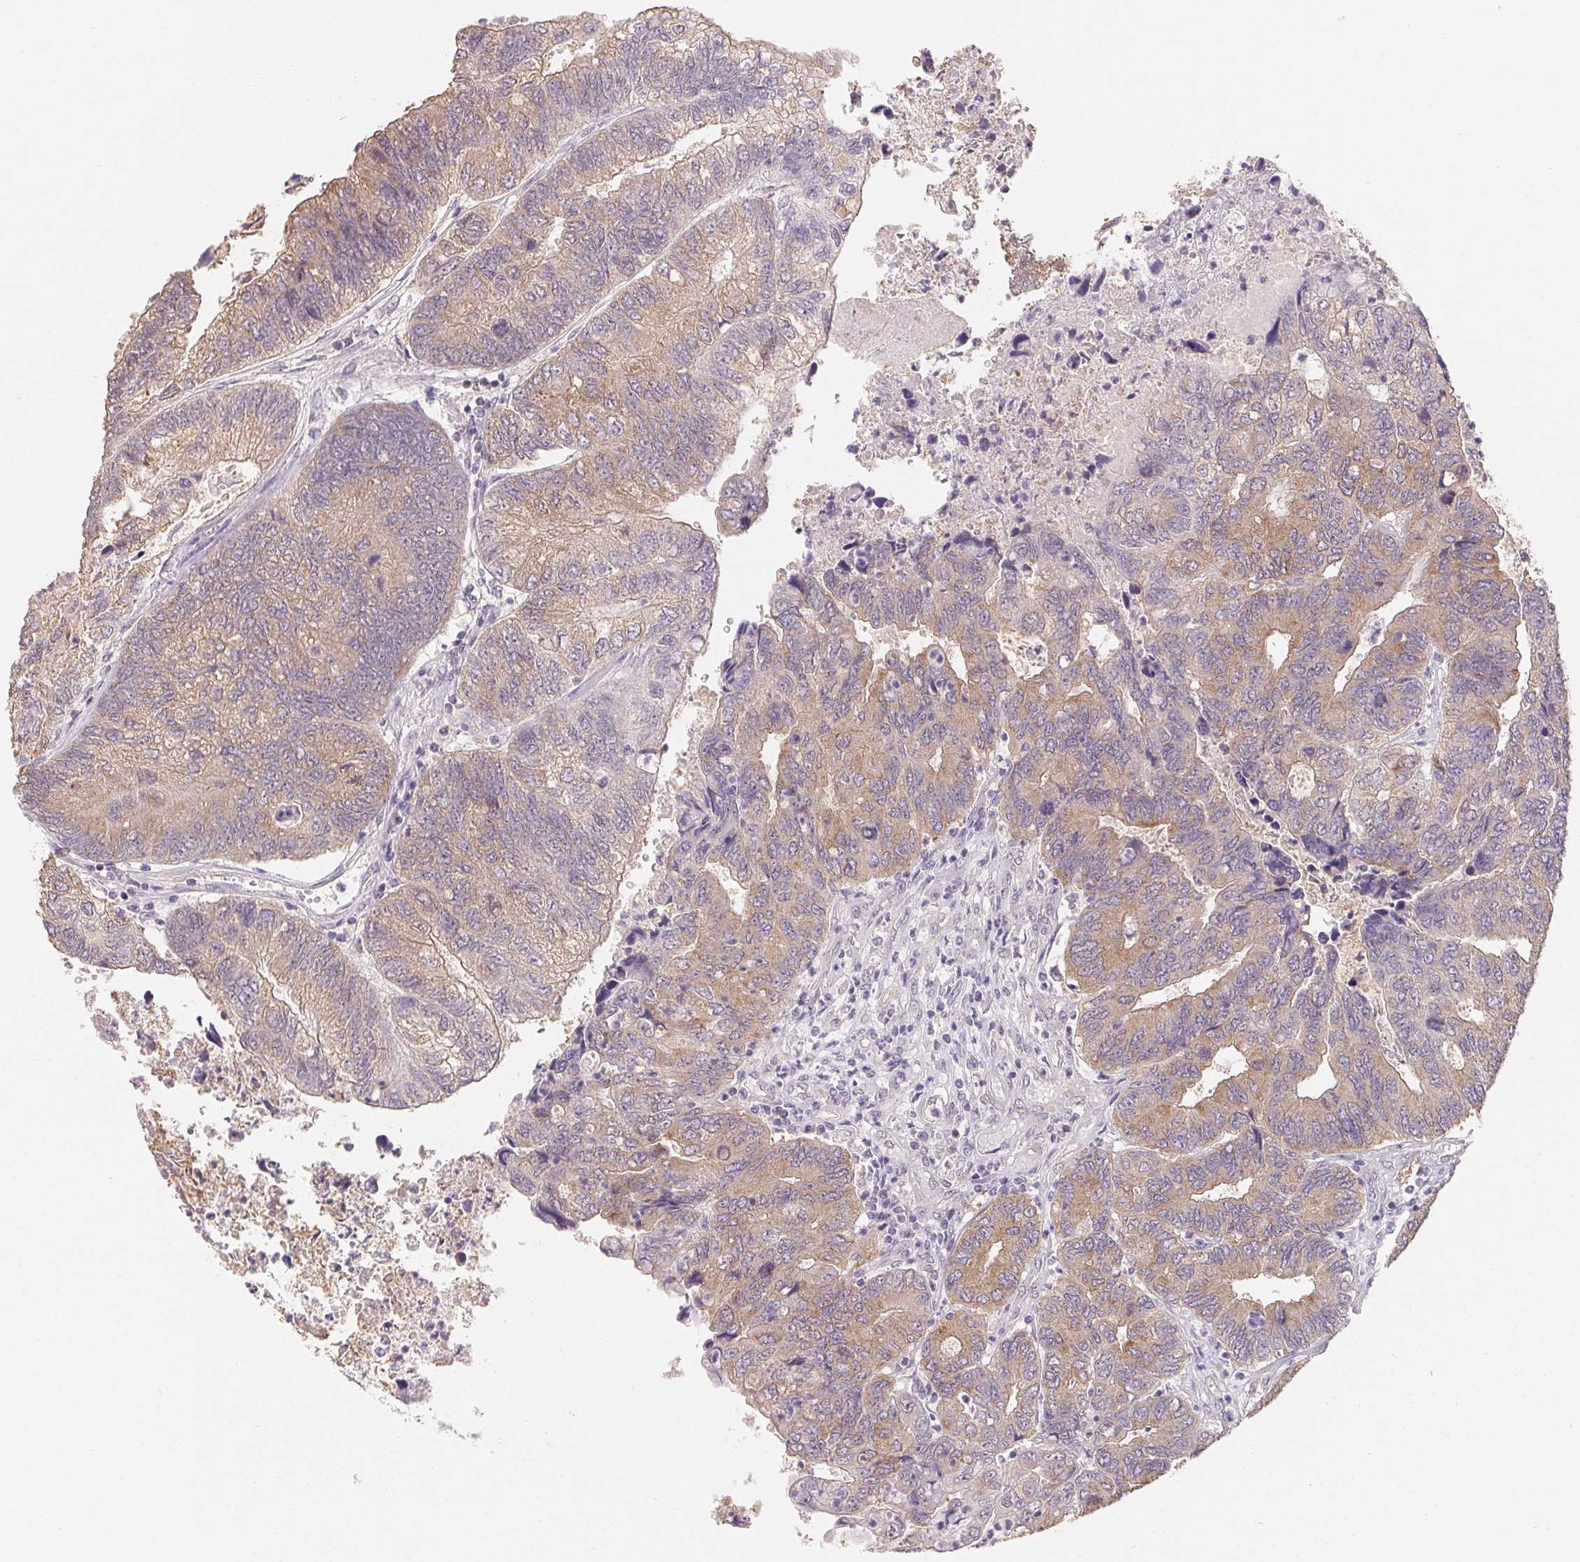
{"staining": {"intensity": "moderate", "quantity": ">75%", "location": "cytoplasmic/membranous"}, "tissue": "colorectal cancer", "cell_type": "Tumor cells", "image_type": "cancer", "snomed": [{"axis": "morphology", "description": "Adenocarcinoma, NOS"}, {"axis": "topography", "description": "Colon"}], "caption": "Brown immunohistochemical staining in colorectal adenocarcinoma demonstrates moderate cytoplasmic/membranous staining in about >75% of tumor cells.", "gene": "MAP7D2", "patient": {"sex": "female", "age": 67}}